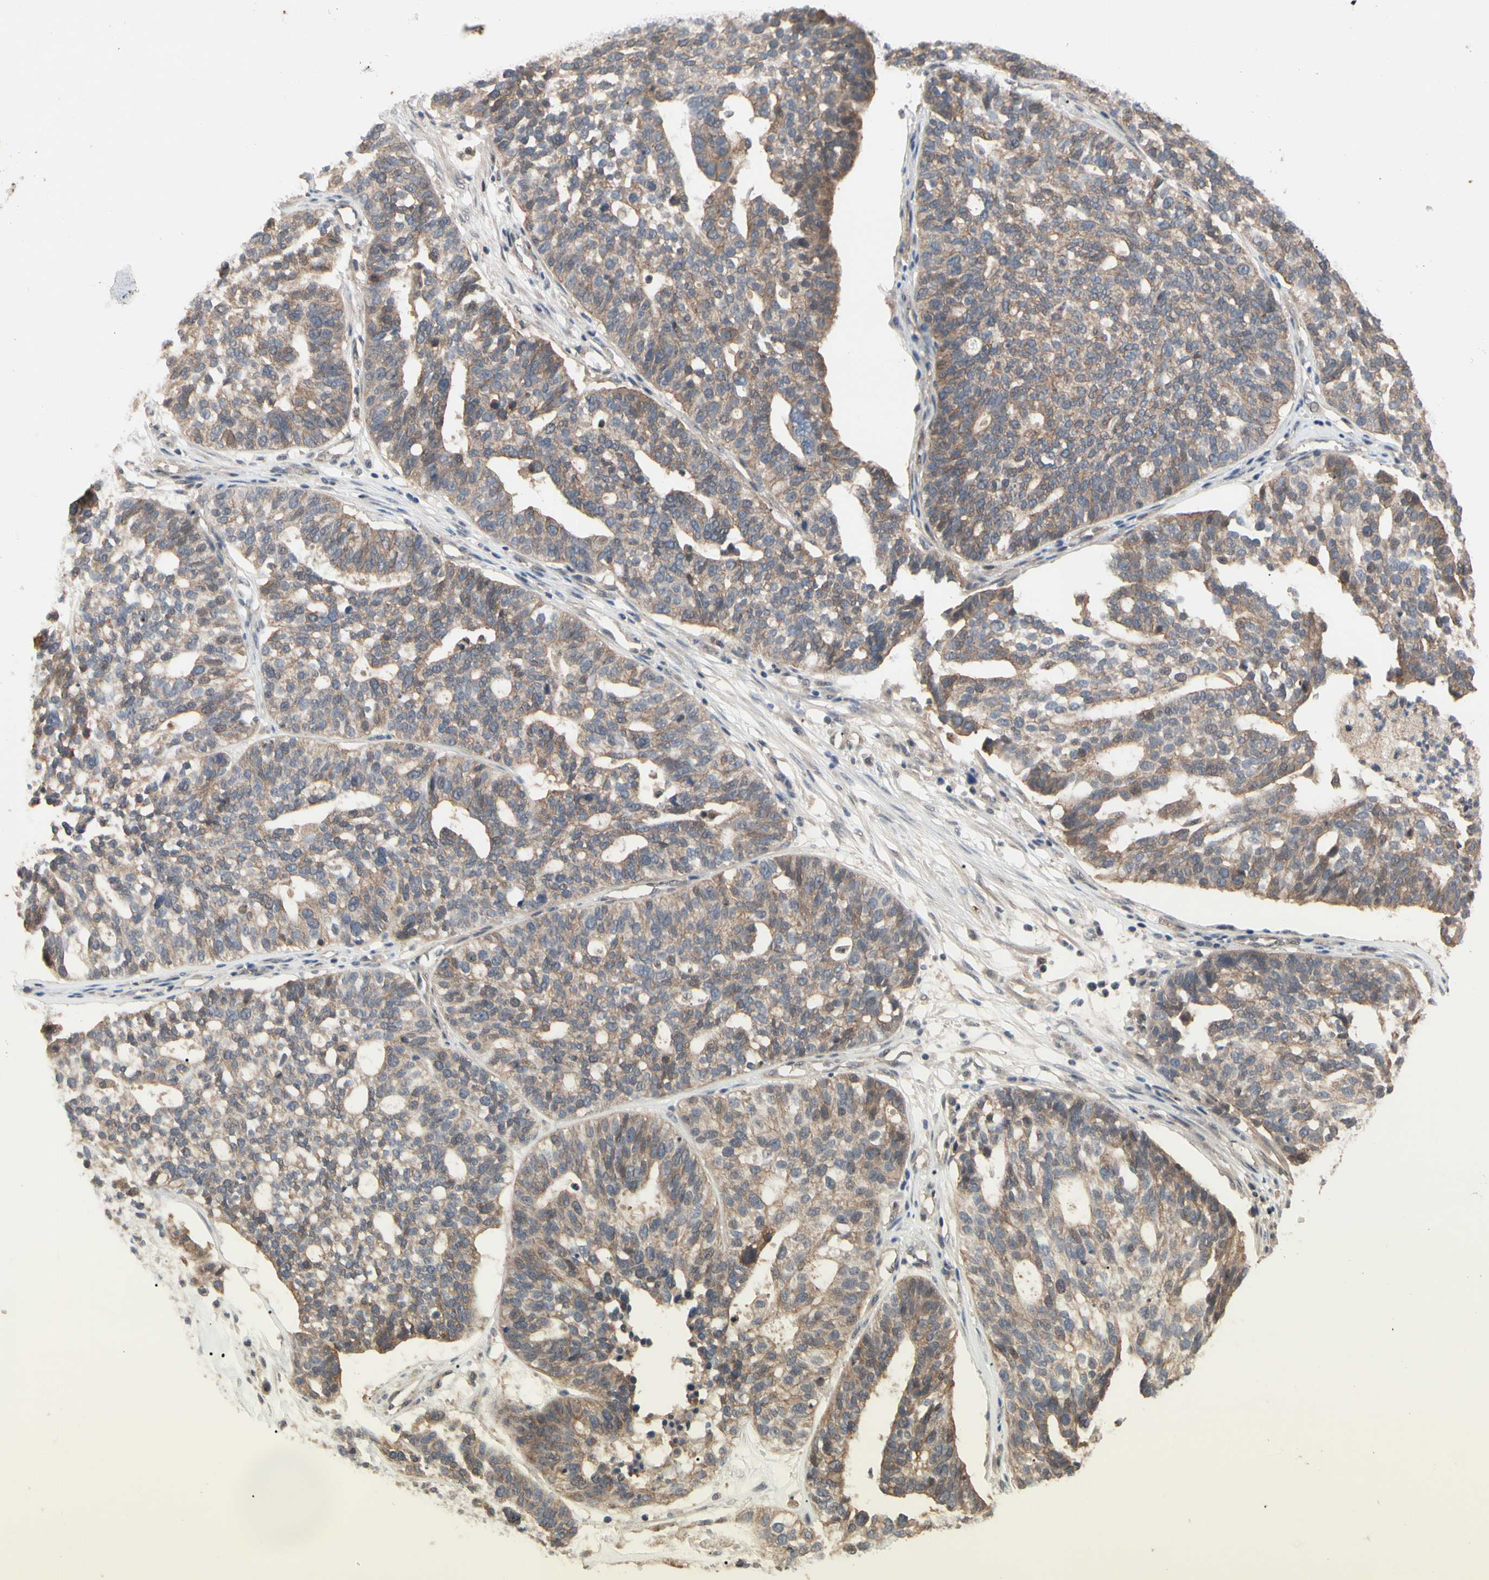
{"staining": {"intensity": "moderate", "quantity": ">75%", "location": "cytoplasmic/membranous"}, "tissue": "ovarian cancer", "cell_type": "Tumor cells", "image_type": "cancer", "snomed": [{"axis": "morphology", "description": "Cystadenocarcinoma, serous, NOS"}, {"axis": "topography", "description": "Ovary"}], "caption": "This is an image of IHC staining of ovarian cancer, which shows moderate expression in the cytoplasmic/membranous of tumor cells.", "gene": "DPP8", "patient": {"sex": "female", "age": 59}}